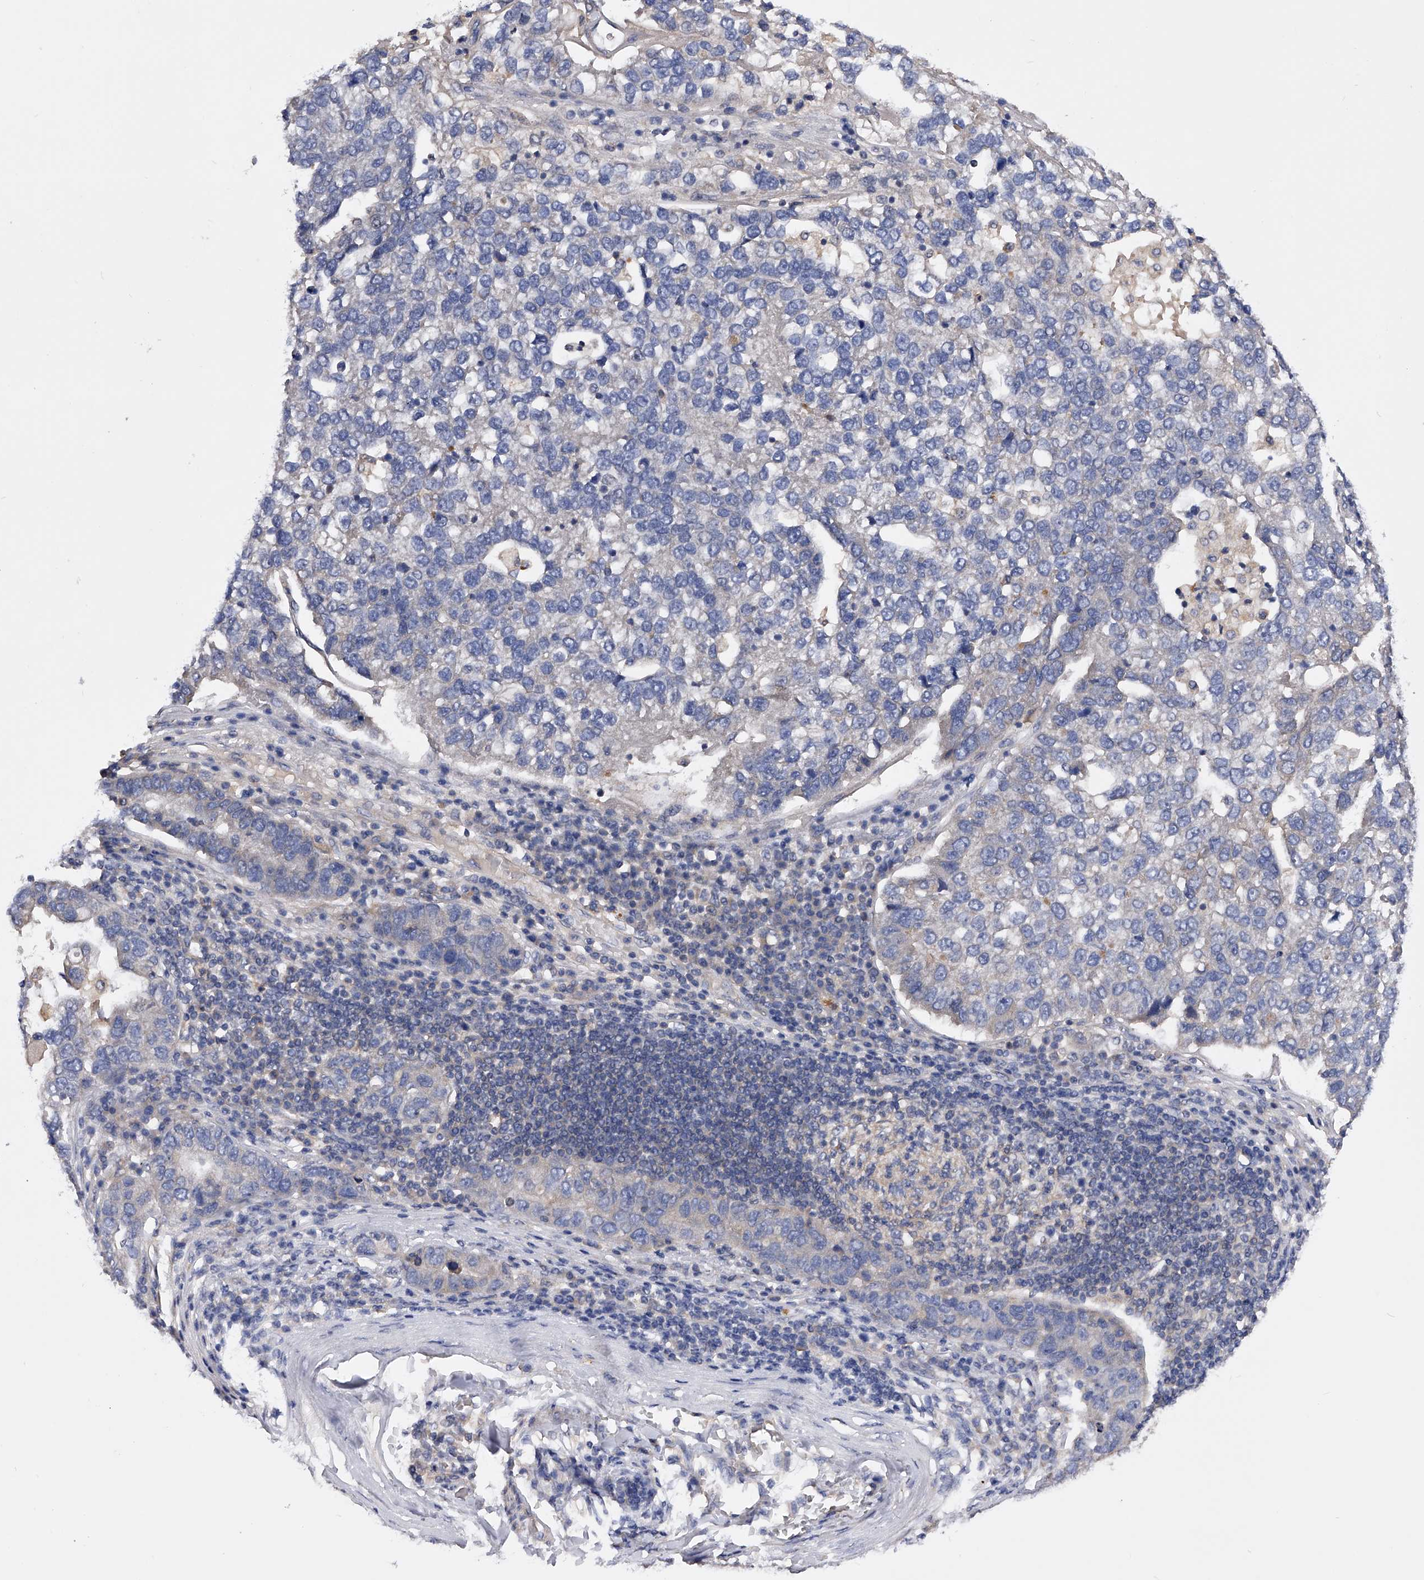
{"staining": {"intensity": "negative", "quantity": "none", "location": "none"}, "tissue": "pancreatic cancer", "cell_type": "Tumor cells", "image_type": "cancer", "snomed": [{"axis": "morphology", "description": "Adenocarcinoma, NOS"}, {"axis": "topography", "description": "Pancreas"}], "caption": "Tumor cells are negative for protein expression in human pancreatic adenocarcinoma.", "gene": "ARL4C", "patient": {"sex": "female", "age": 61}}